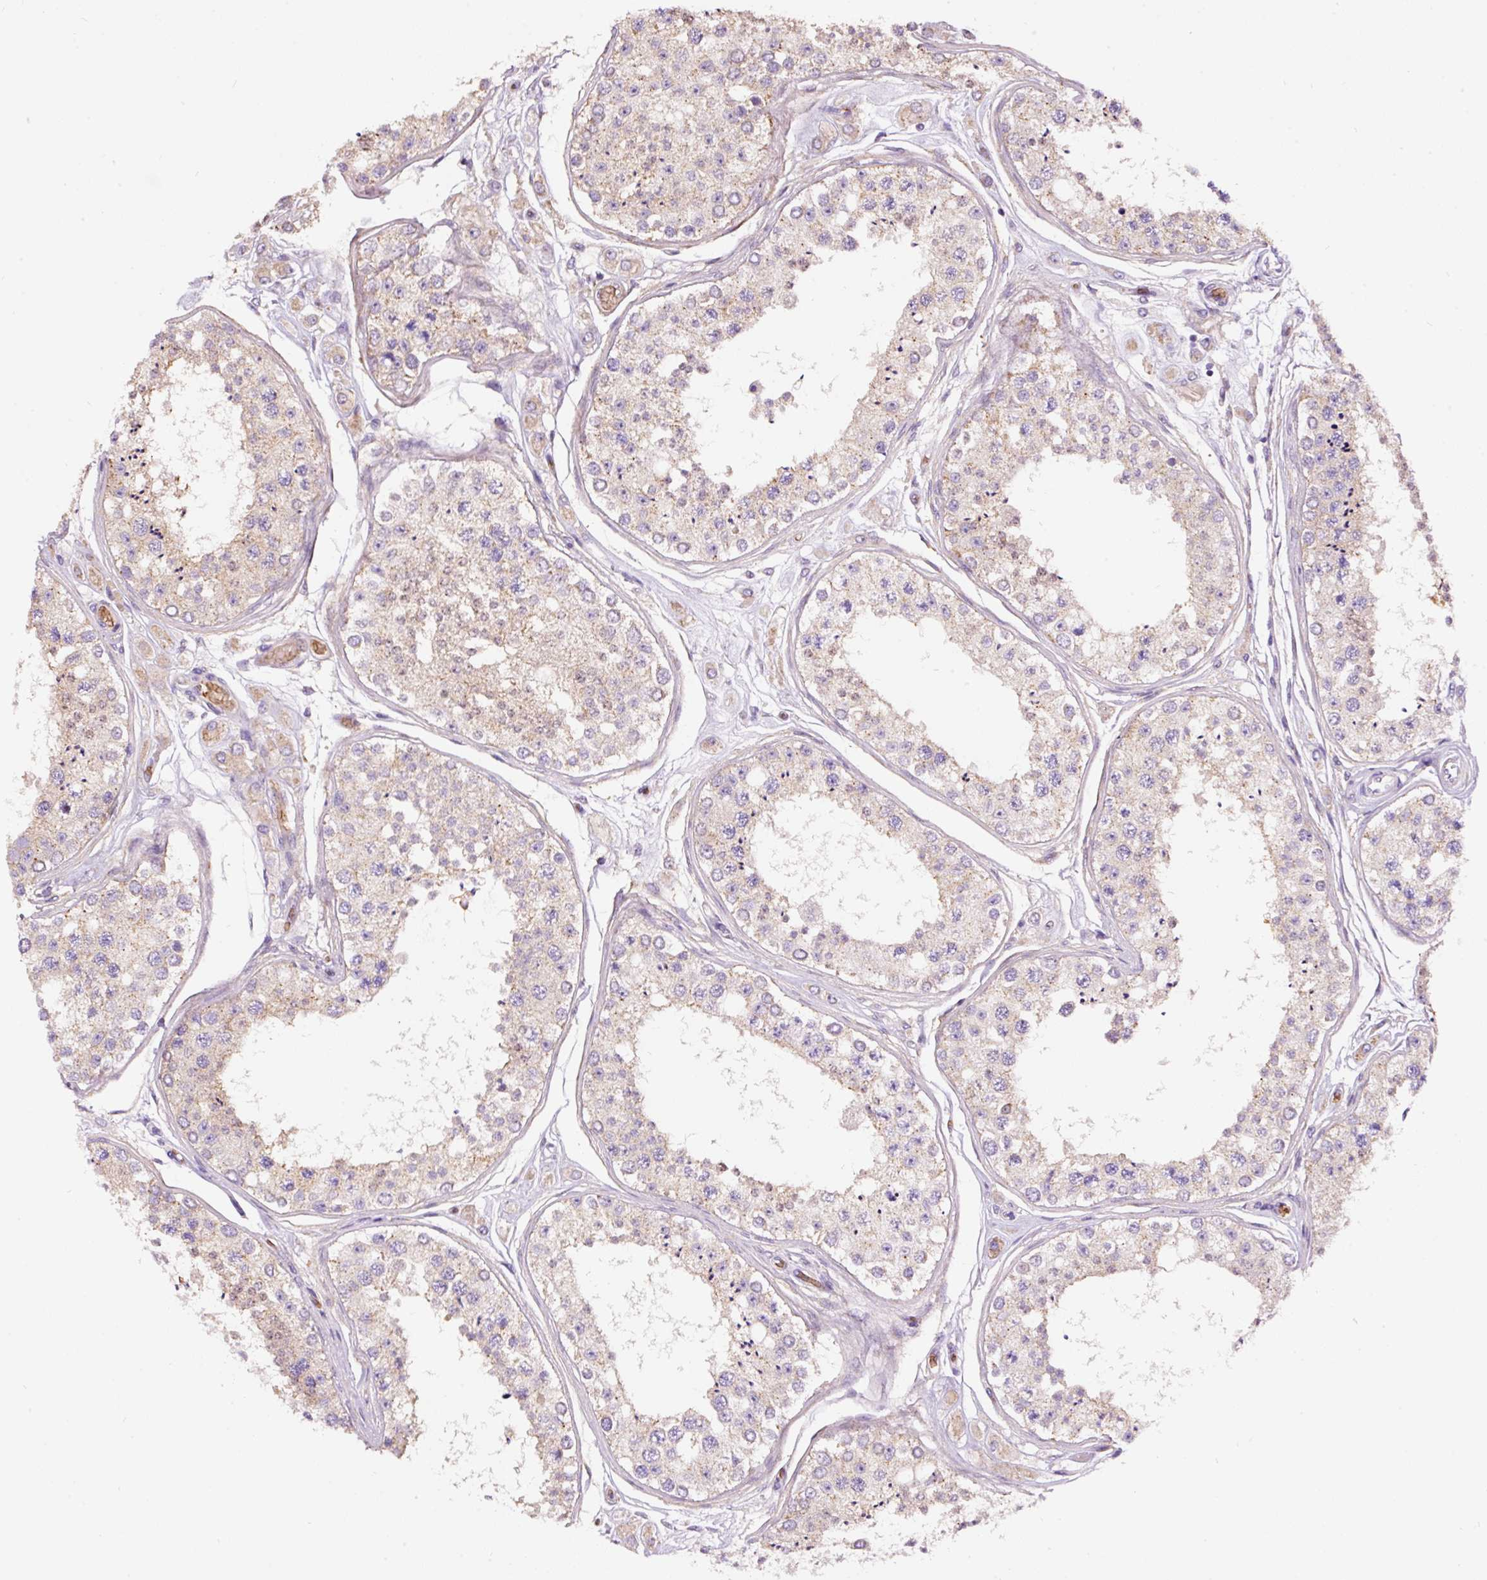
{"staining": {"intensity": "moderate", "quantity": "25%-75%", "location": "cytoplasmic/membranous"}, "tissue": "testis", "cell_type": "Cells in seminiferous ducts", "image_type": "normal", "snomed": [{"axis": "morphology", "description": "Normal tissue, NOS"}, {"axis": "topography", "description": "Testis"}], "caption": "This image demonstrates IHC staining of normal human testis, with medium moderate cytoplasmic/membranous expression in about 25%-75% of cells in seminiferous ducts.", "gene": "PRRC2A", "patient": {"sex": "male", "age": 25}}